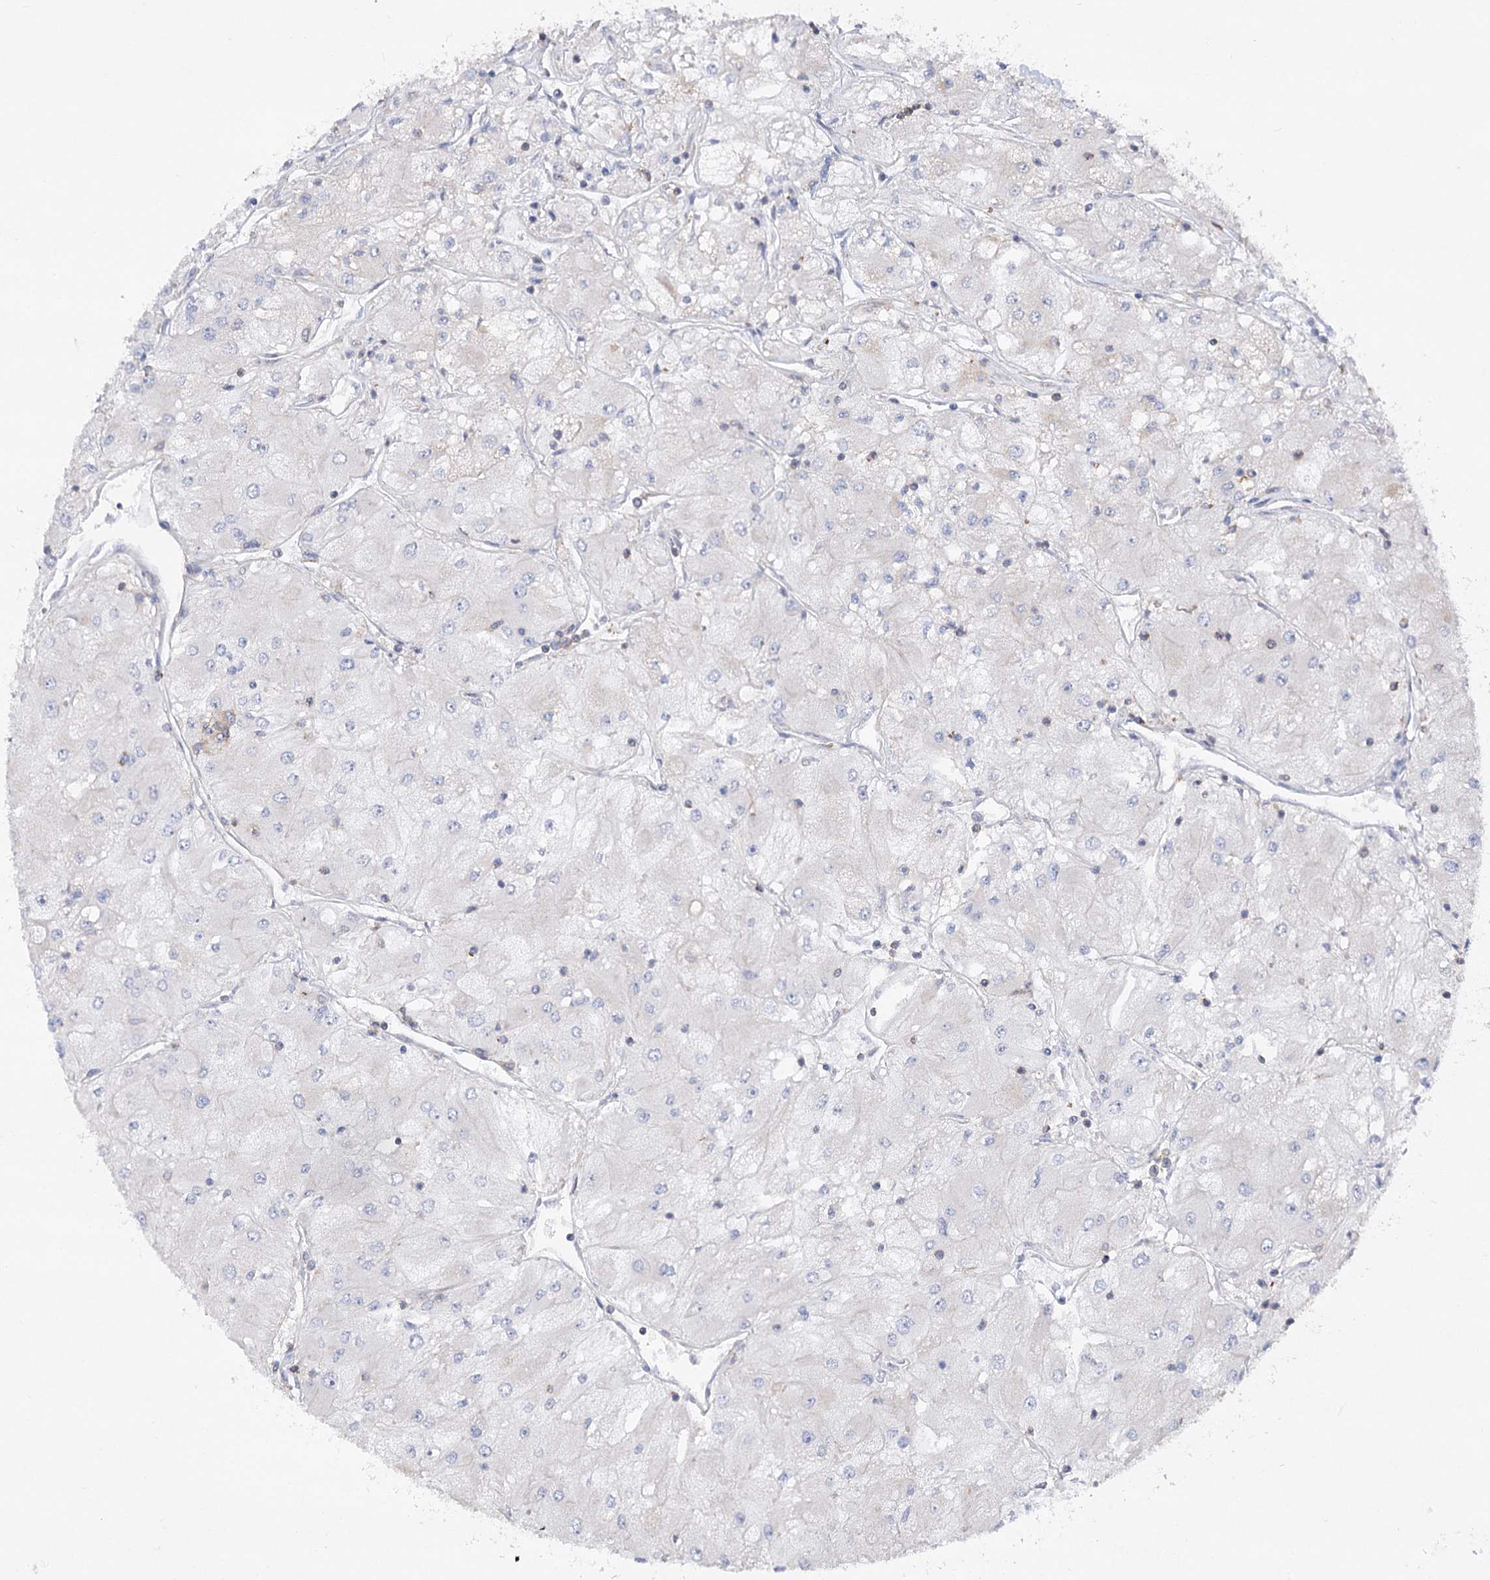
{"staining": {"intensity": "negative", "quantity": "none", "location": "none"}, "tissue": "renal cancer", "cell_type": "Tumor cells", "image_type": "cancer", "snomed": [{"axis": "morphology", "description": "Adenocarcinoma, NOS"}, {"axis": "topography", "description": "Kidney"}], "caption": "DAB (3,3'-diaminobenzidine) immunohistochemical staining of renal cancer shows no significant expression in tumor cells.", "gene": "LARP1B", "patient": {"sex": "male", "age": 80}}